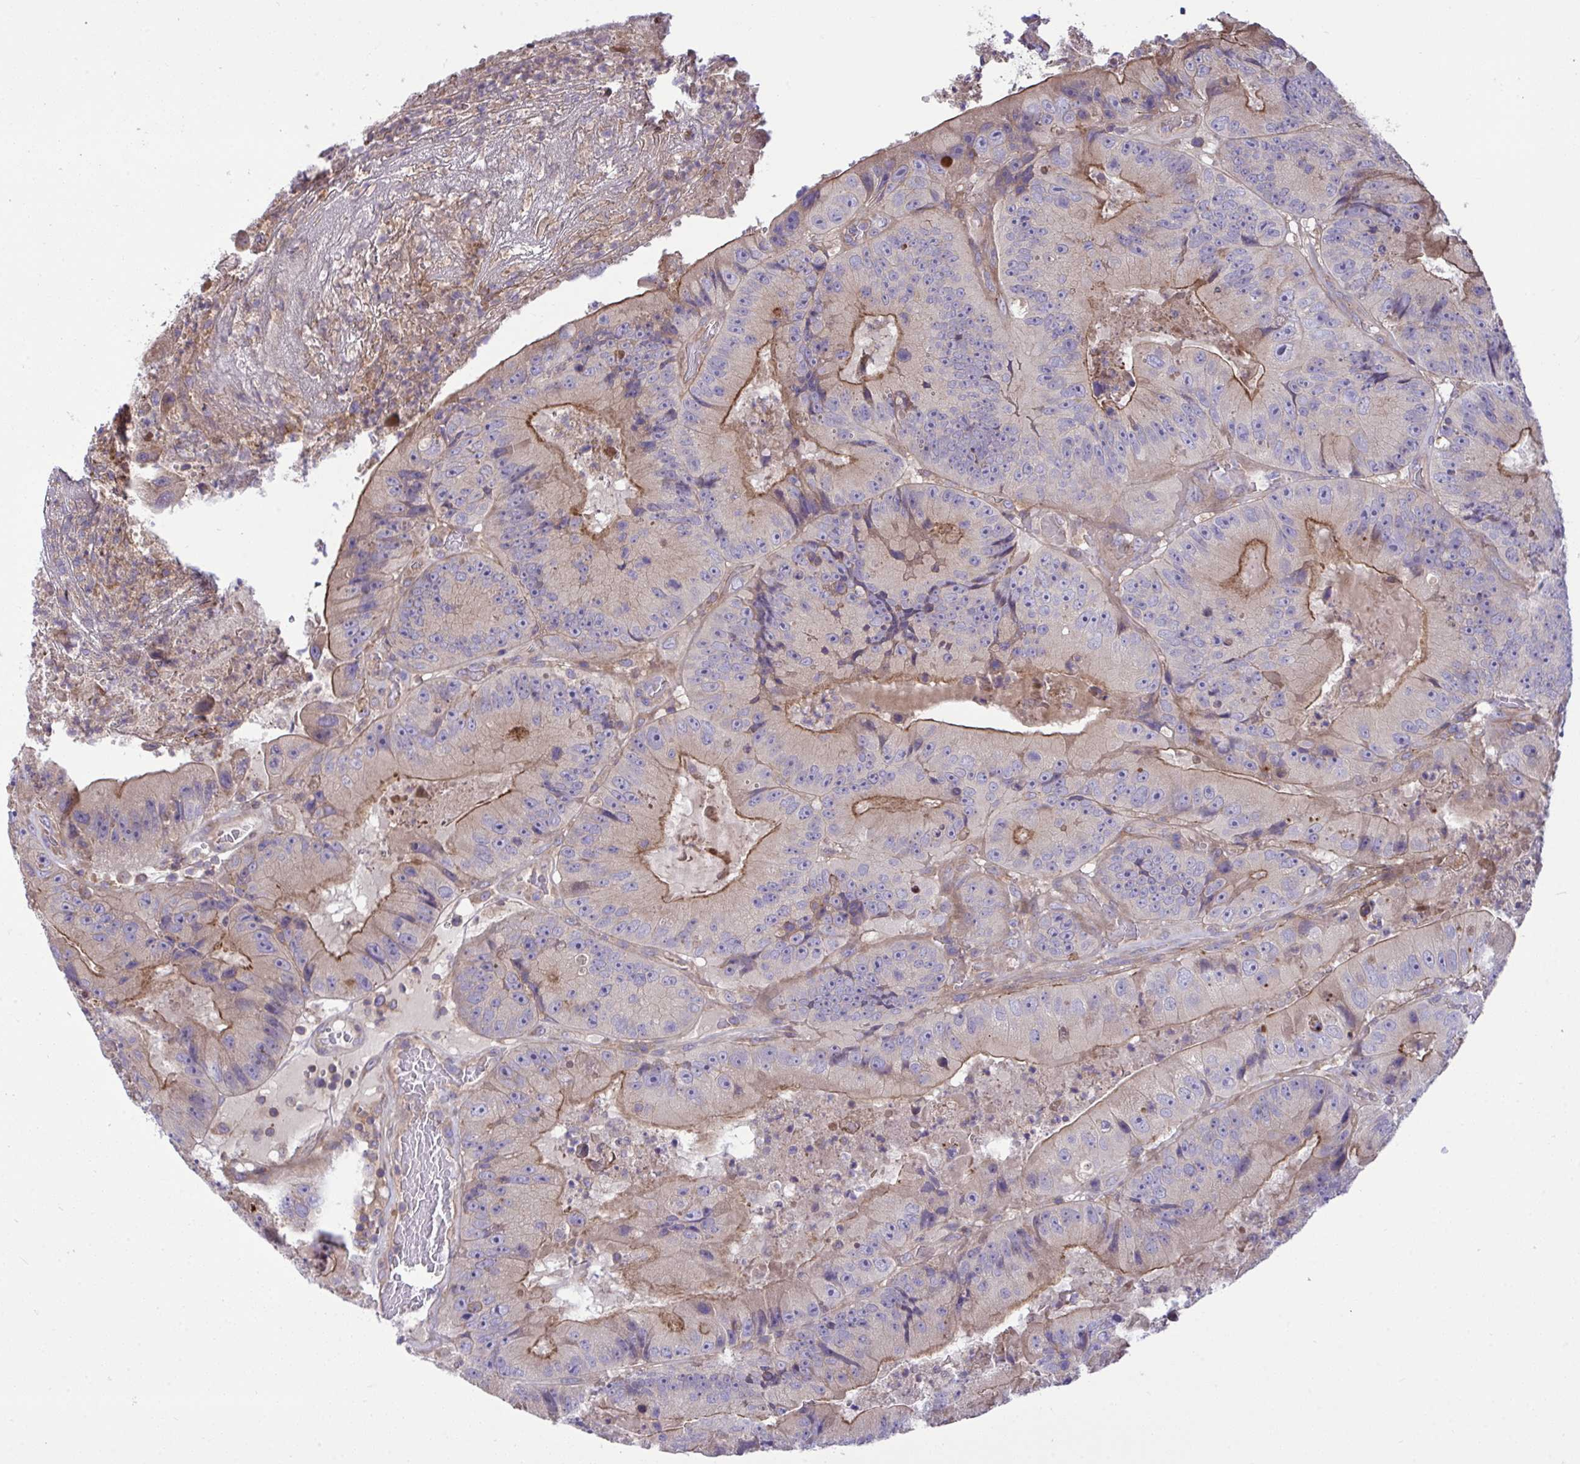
{"staining": {"intensity": "moderate", "quantity": "25%-75%", "location": "cytoplasmic/membranous"}, "tissue": "colorectal cancer", "cell_type": "Tumor cells", "image_type": "cancer", "snomed": [{"axis": "morphology", "description": "Adenocarcinoma, NOS"}, {"axis": "topography", "description": "Colon"}], "caption": "A brown stain highlights moderate cytoplasmic/membranous staining of a protein in colorectal cancer (adenocarcinoma) tumor cells. (brown staining indicates protein expression, while blue staining denotes nuclei).", "gene": "GRB14", "patient": {"sex": "female", "age": 86}}